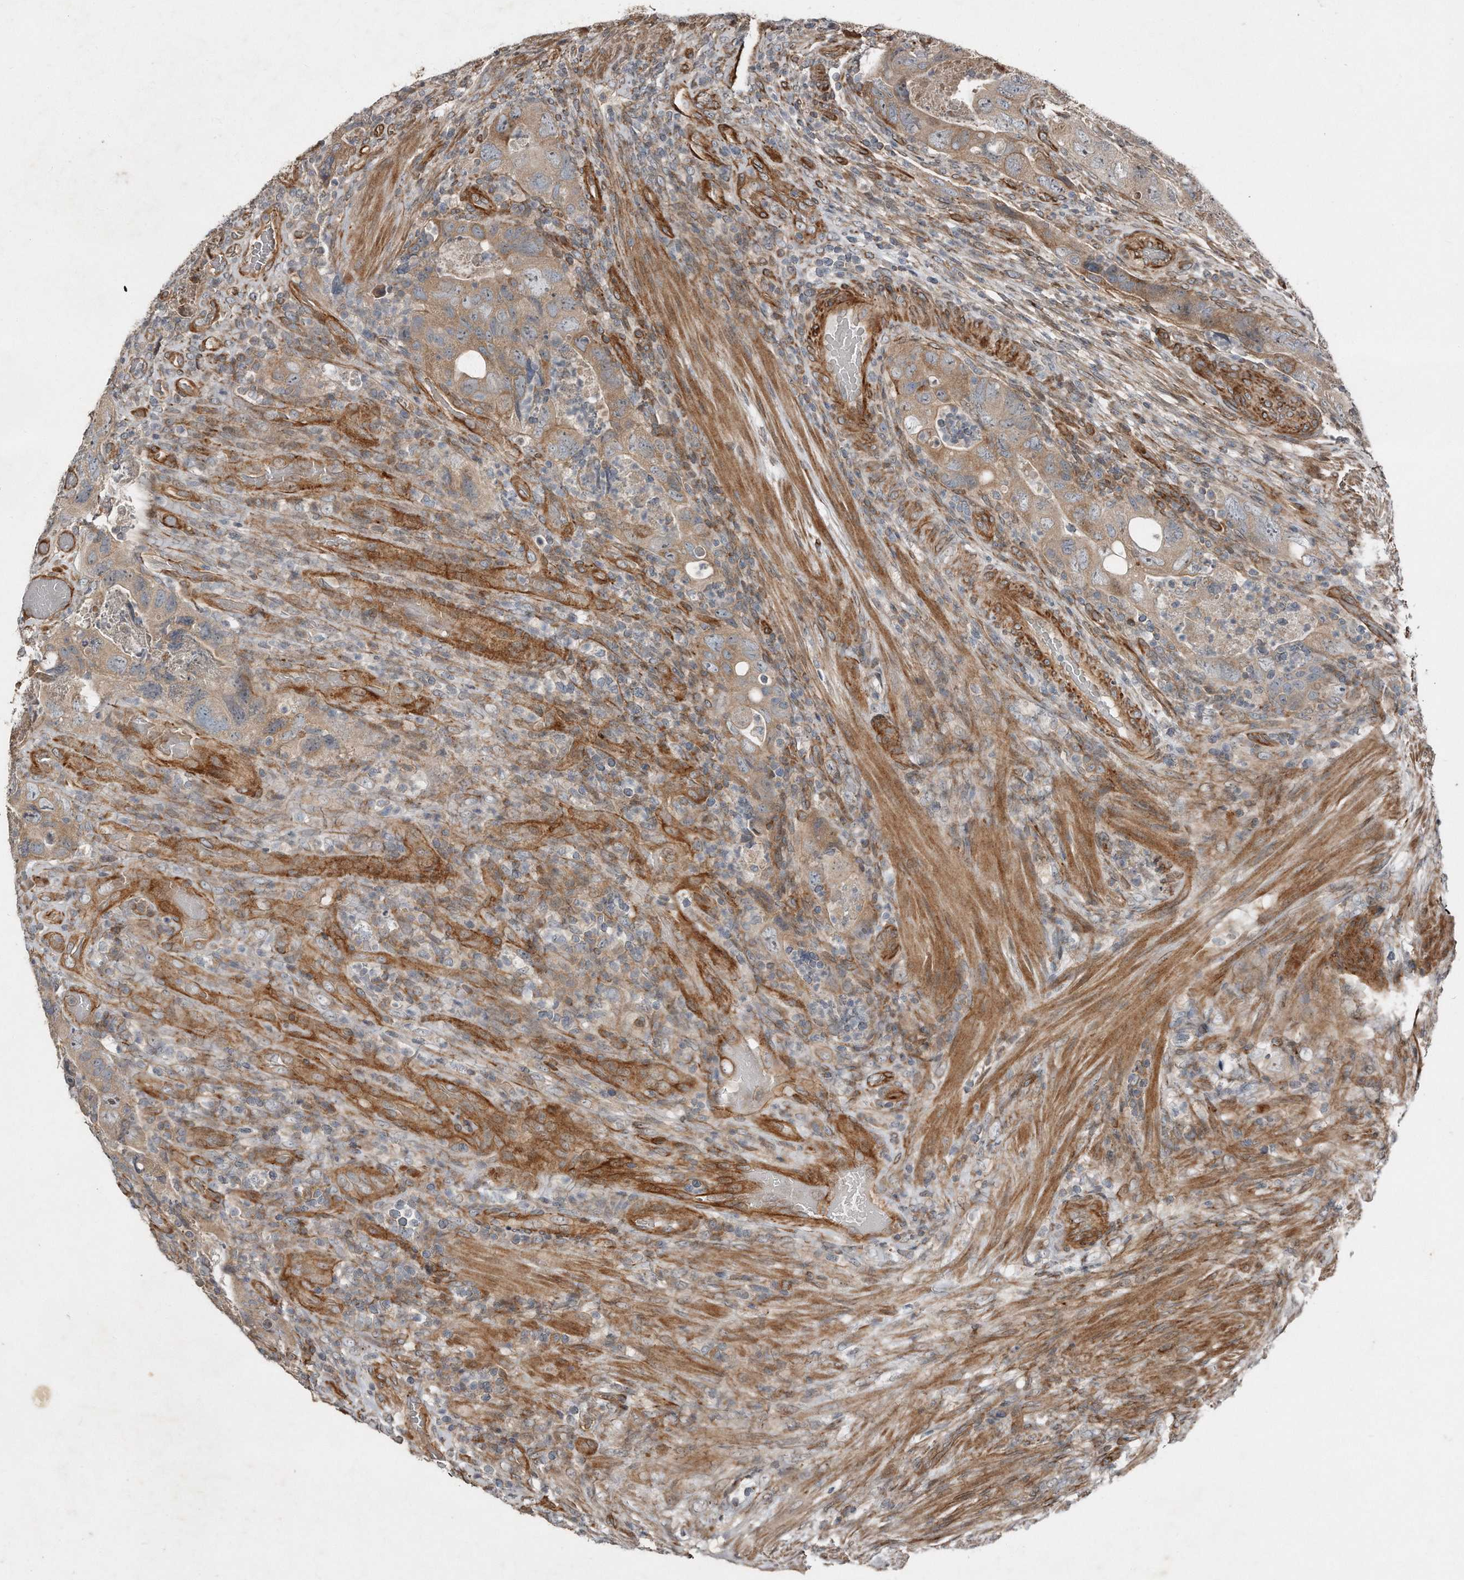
{"staining": {"intensity": "moderate", "quantity": "<25%", "location": "cytoplasmic/membranous"}, "tissue": "colorectal cancer", "cell_type": "Tumor cells", "image_type": "cancer", "snomed": [{"axis": "morphology", "description": "Adenocarcinoma, NOS"}, {"axis": "topography", "description": "Rectum"}], "caption": "Adenocarcinoma (colorectal) was stained to show a protein in brown. There is low levels of moderate cytoplasmic/membranous expression in about <25% of tumor cells.", "gene": "SNAP47", "patient": {"sex": "male", "age": 63}}